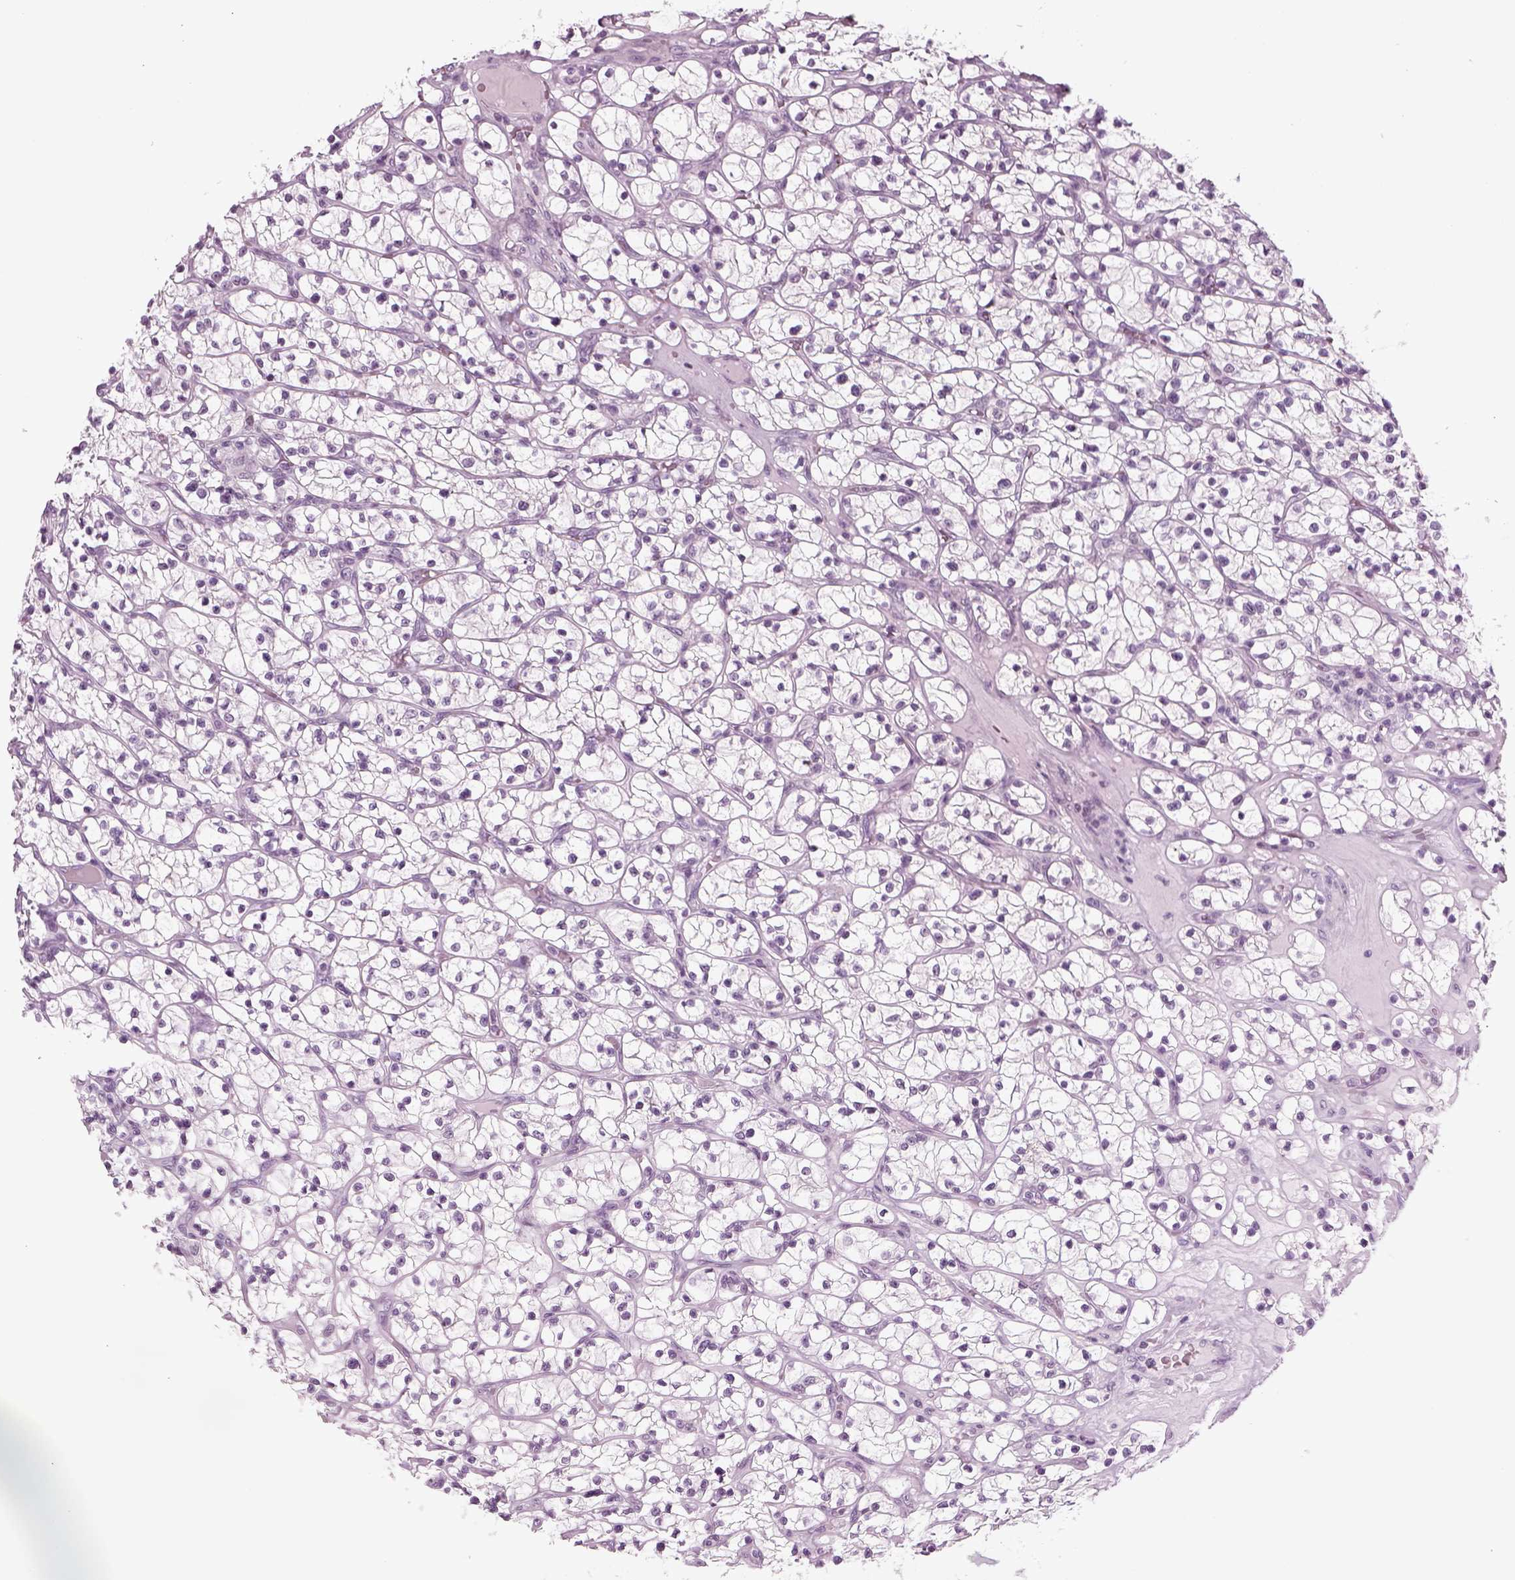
{"staining": {"intensity": "negative", "quantity": "none", "location": "none"}, "tissue": "renal cancer", "cell_type": "Tumor cells", "image_type": "cancer", "snomed": [{"axis": "morphology", "description": "Adenocarcinoma, NOS"}, {"axis": "topography", "description": "Kidney"}], "caption": "DAB immunohistochemical staining of renal cancer (adenocarcinoma) exhibits no significant expression in tumor cells.", "gene": "KRT75", "patient": {"sex": "female", "age": 64}}